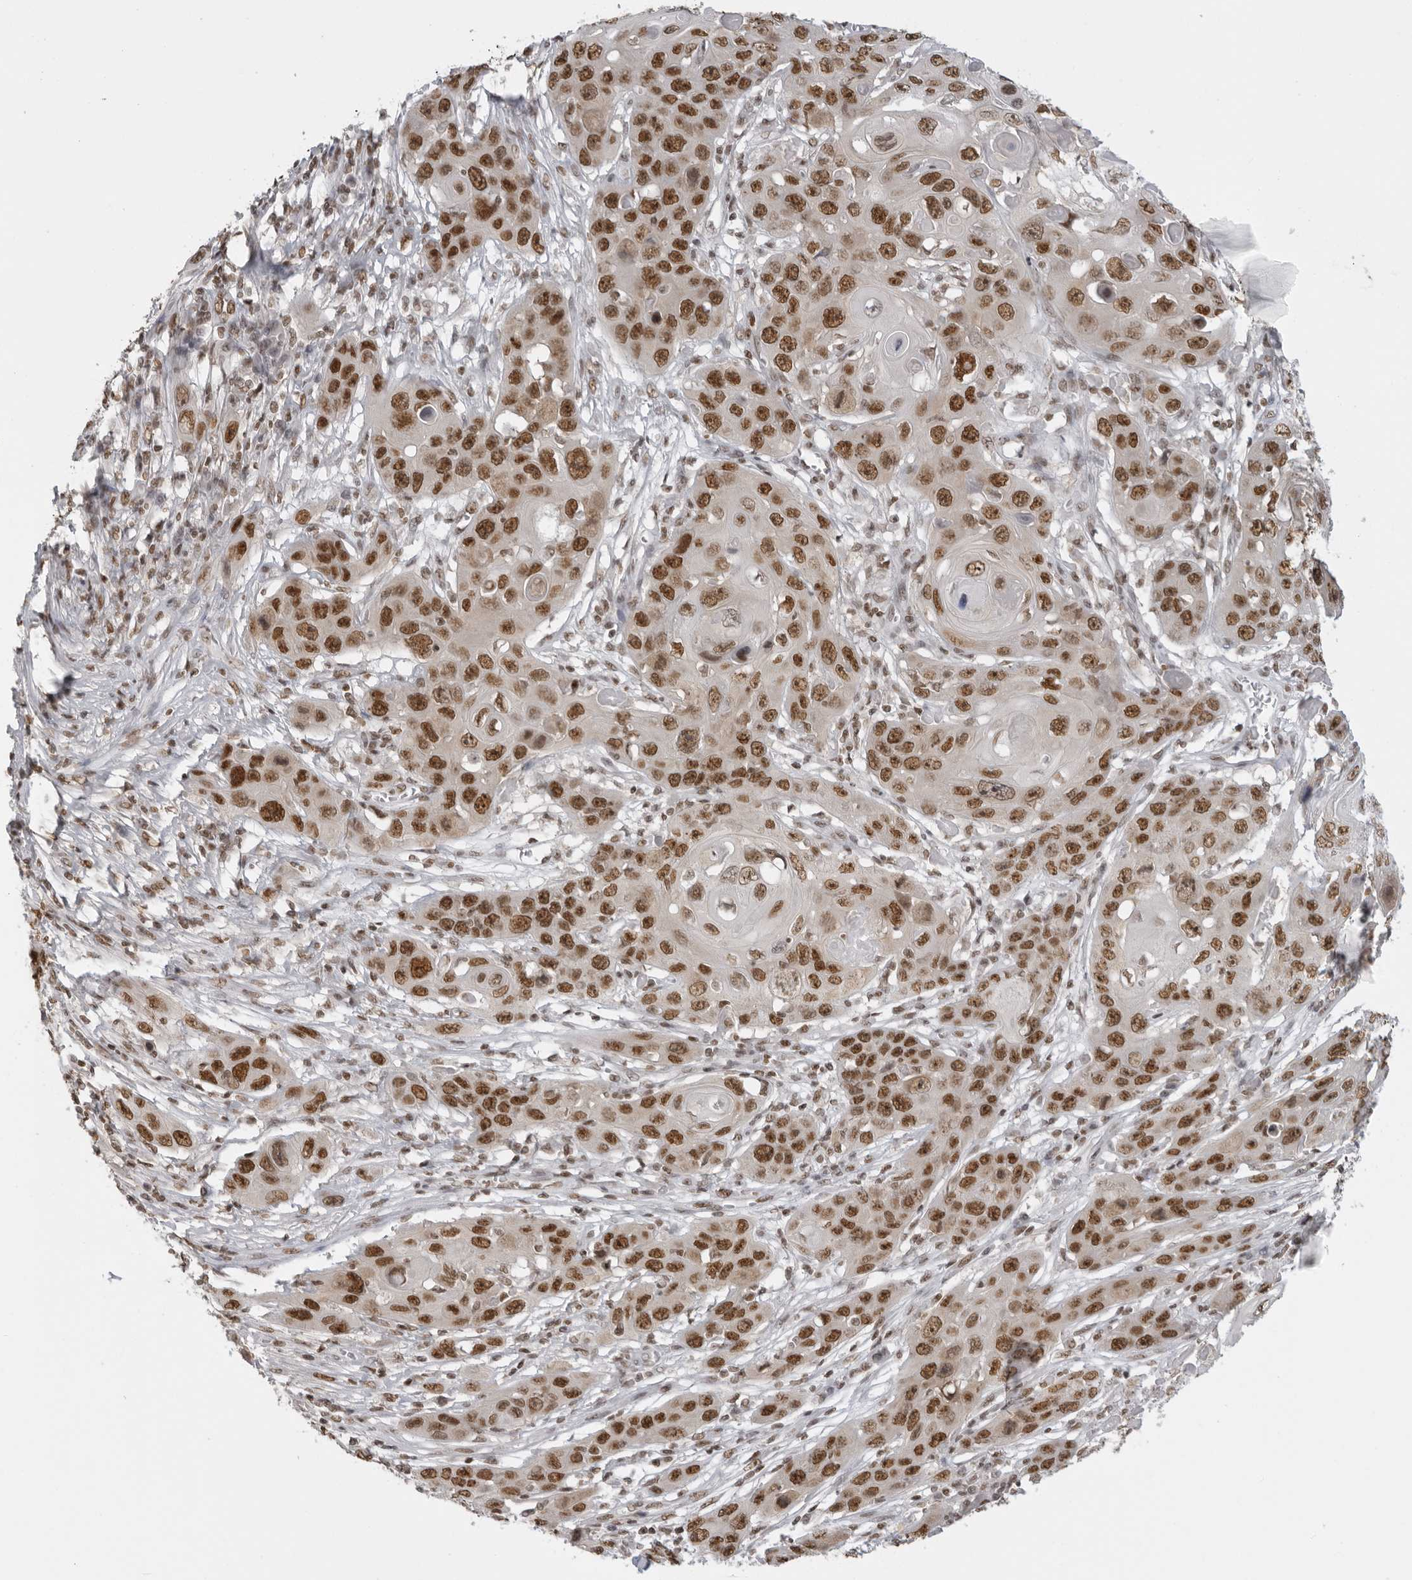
{"staining": {"intensity": "strong", "quantity": ">75%", "location": "nuclear"}, "tissue": "skin cancer", "cell_type": "Tumor cells", "image_type": "cancer", "snomed": [{"axis": "morphology", "description": "Squamous cell carcinoma, NOS"}, {"axis": "topography", "description": "Skin"}], "caption": "Squamous cell carcinoma (skin) stained with a brown dye reveals strong nuclear positive staining in approximately >75% of tumor cells.", "gene": "RPA2", "patient": {"sex": "male", "age": 55}}